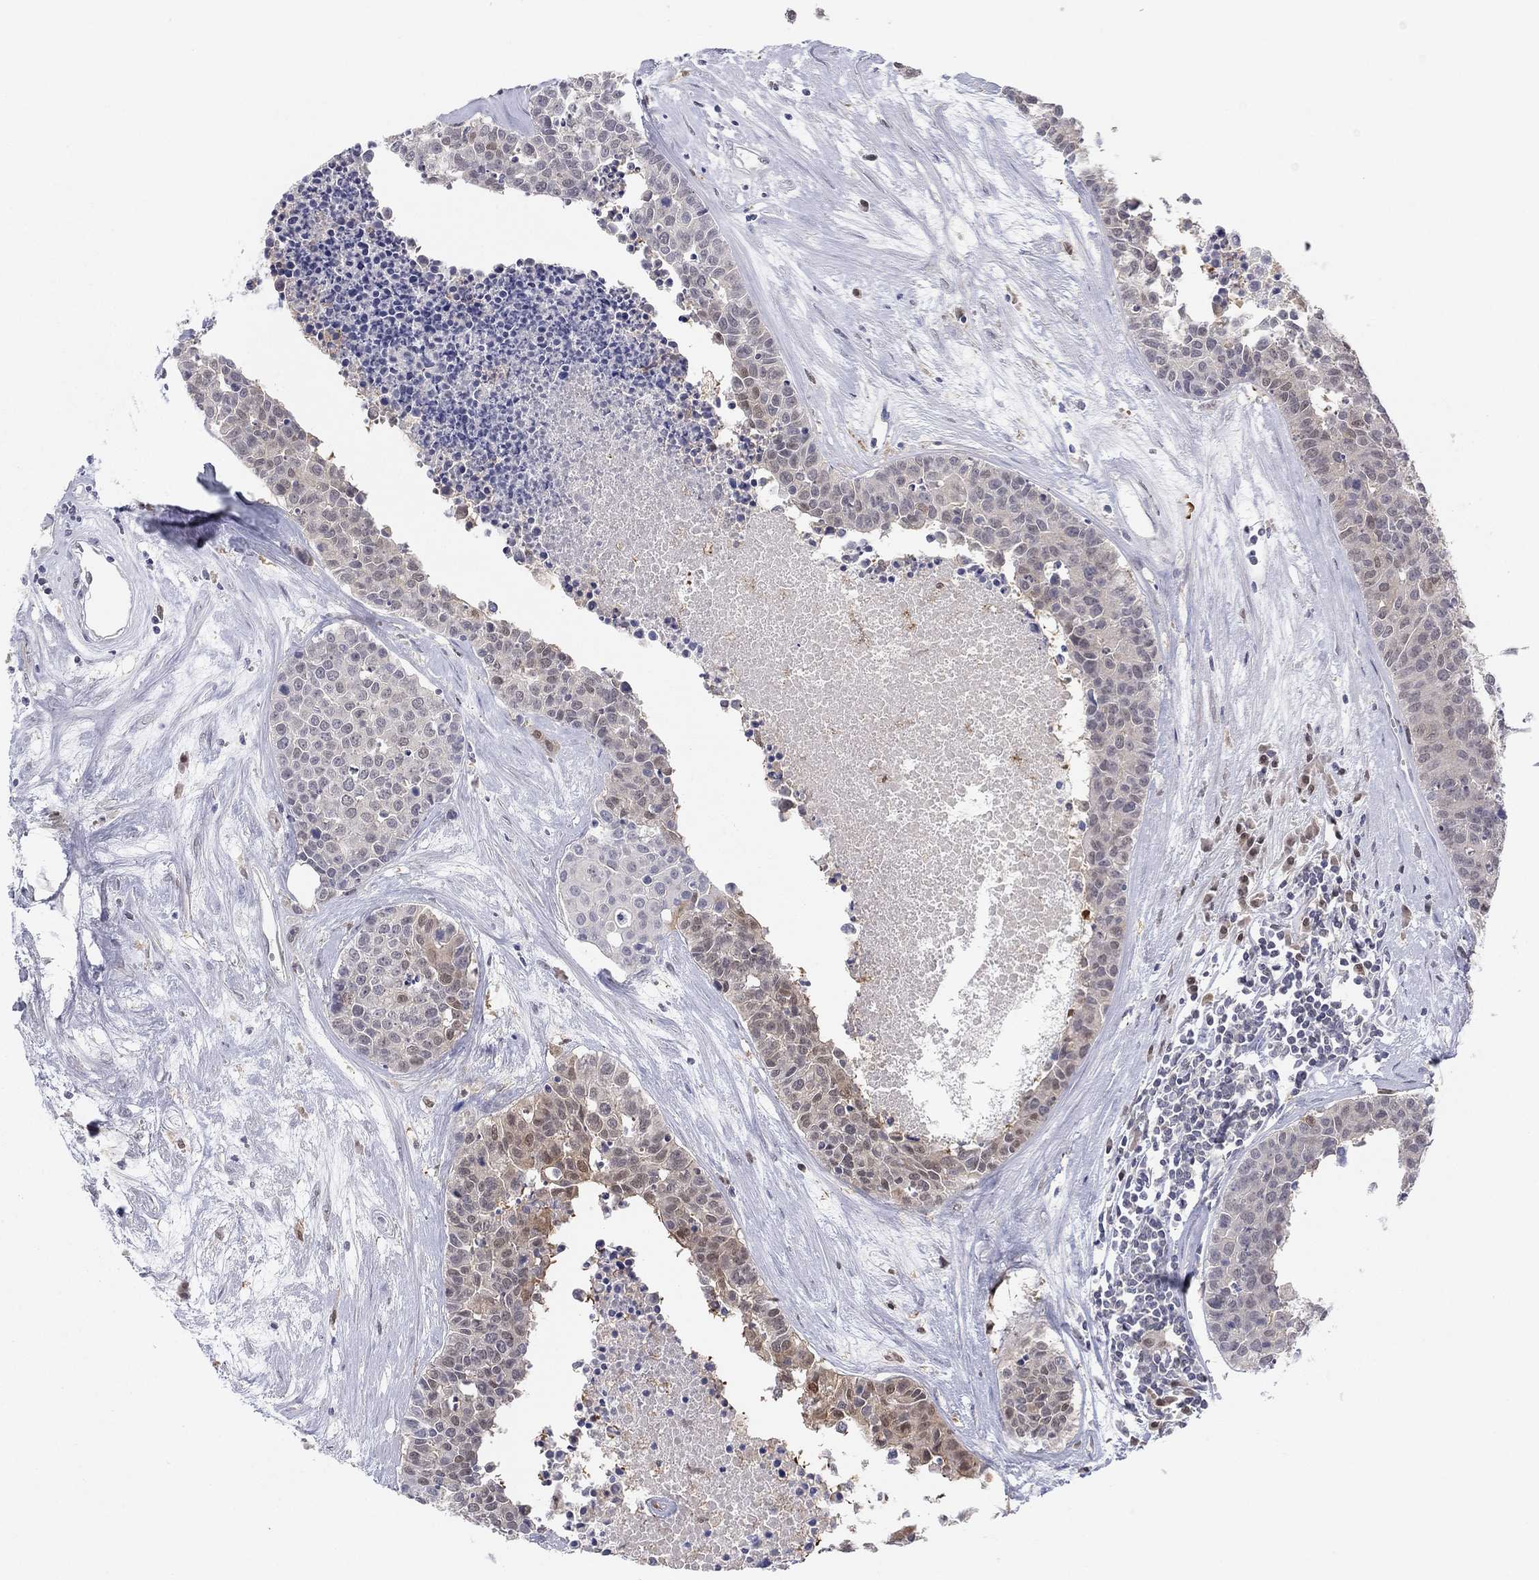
{"staining": {"intensity": "weak", "quantity": "25%-75%", "location": "cytoplasmic/membranous"}, "tissue": "carcinoid", "cell_type": "Tumor cells", "image_type": "cancer", "snomed": [{"axis": "morphology", "description": "Carcinoid, malignant, NOS"}, {"axis": "topography", "description": "Colon"}], "caption": "Carcinoid stained for a protein shows weak cytoplasmic/membranous positivity in tumor cells.", "gene": "PDXK", "patient": {"sex": "male", "age": 81}}